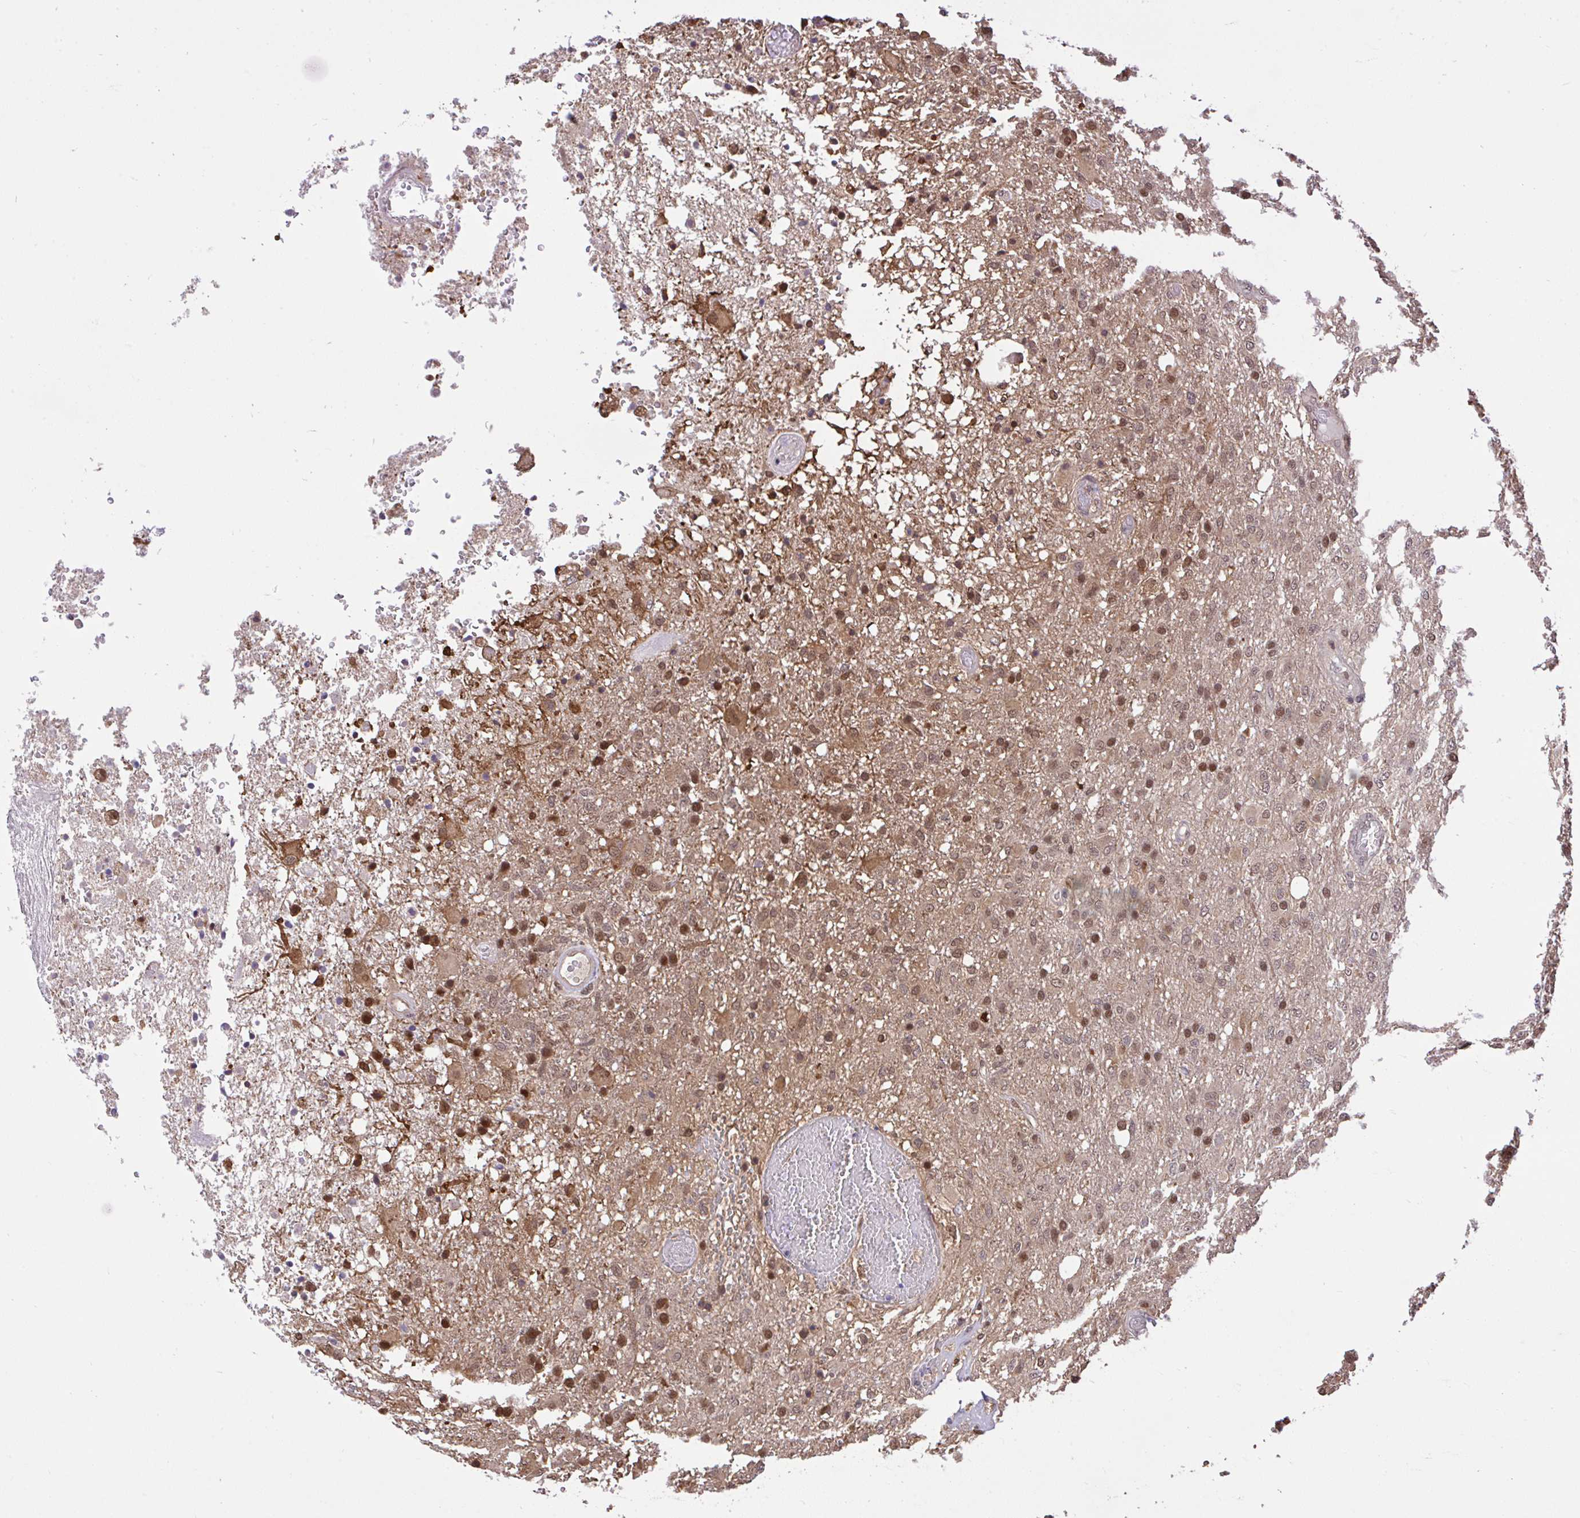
{"staining": {"intensity": "moderate", "quantity": ">75%", "location": "nuclear"}, "tissue": "glioma", "cell_type": "Tumor cells", "image_type": "cancer", "snomed": [{"axis": "morphology", "description": "Glioma, malignant, High grade"}, {"axis": "topography", "description": "Brain"}], "caption": "Glioma tissue displays moderate nuclear staining in approximately >75% of tumor cells, visualized by immunohistochemistry. (DAB (3,3'-diaminobenzidine) = brown stain, brightfield microscopy at high magnification).", "gene": "GLIS3", "patient": {"sex": "female", "age": 74}}